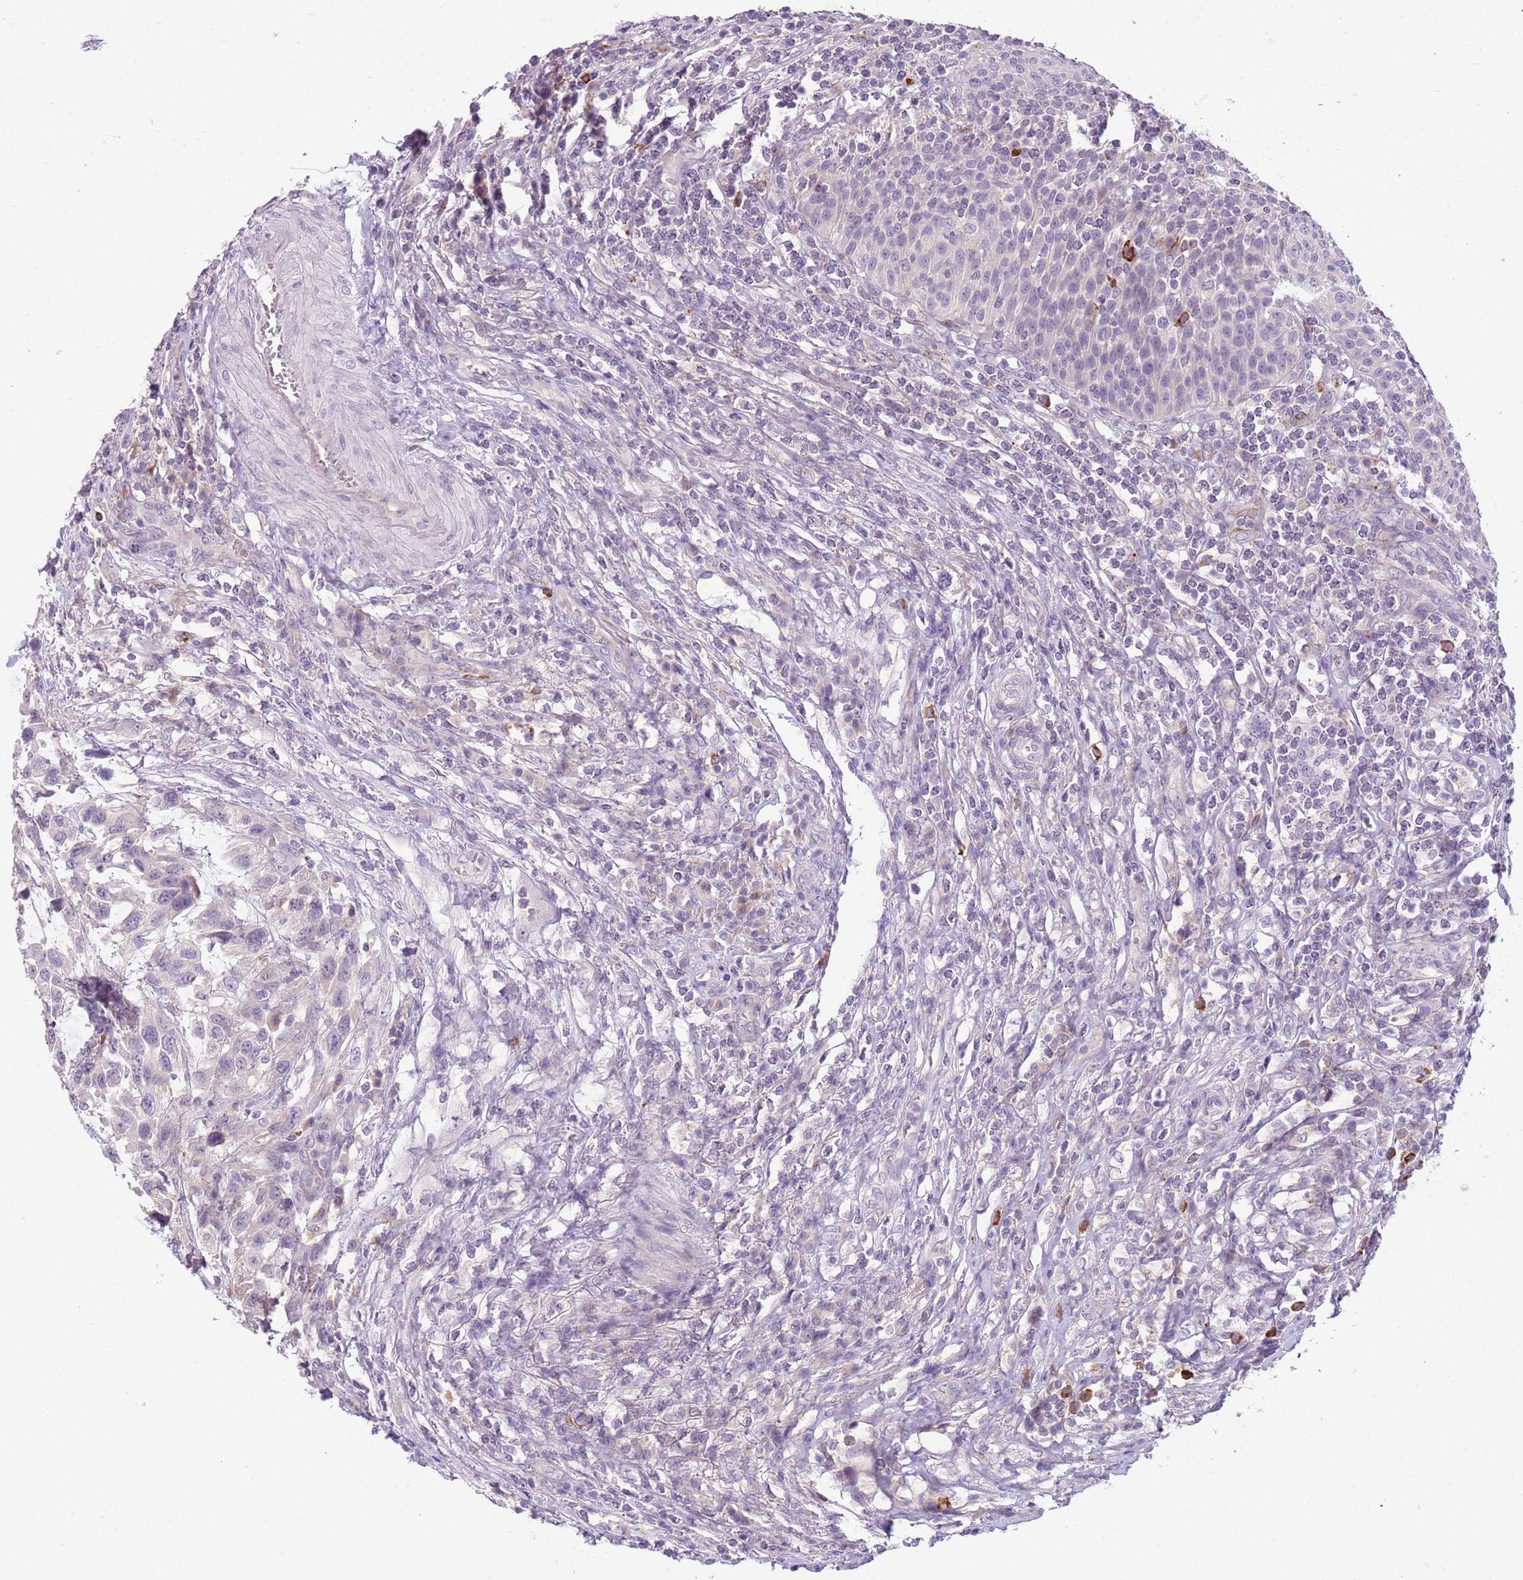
{"staining": {"intensity": "negative", "quantity": "none", "location": "none"}, "tissue": "urothelial cancer", "cell_type": "Tumor cells", "image_type": "cancer", "snomed": [{"axis": "morphology", "description": "Urothelial carcinoma, High grade"}, {"axis": "topography", "description": "Urinary bladder"}], "caption": "An IHC photomicrograph of urothelial cancer is shown. There is no staining in tumor cells of urothelial cancer. (Stains: DAB immunohistochemistry (IHC) with hematoxylin counter stain, Microscopy: brightfield microscopy at high magnification).", "gene": "SCAMP5", "patient": {"sex": "female", "age": 70}}